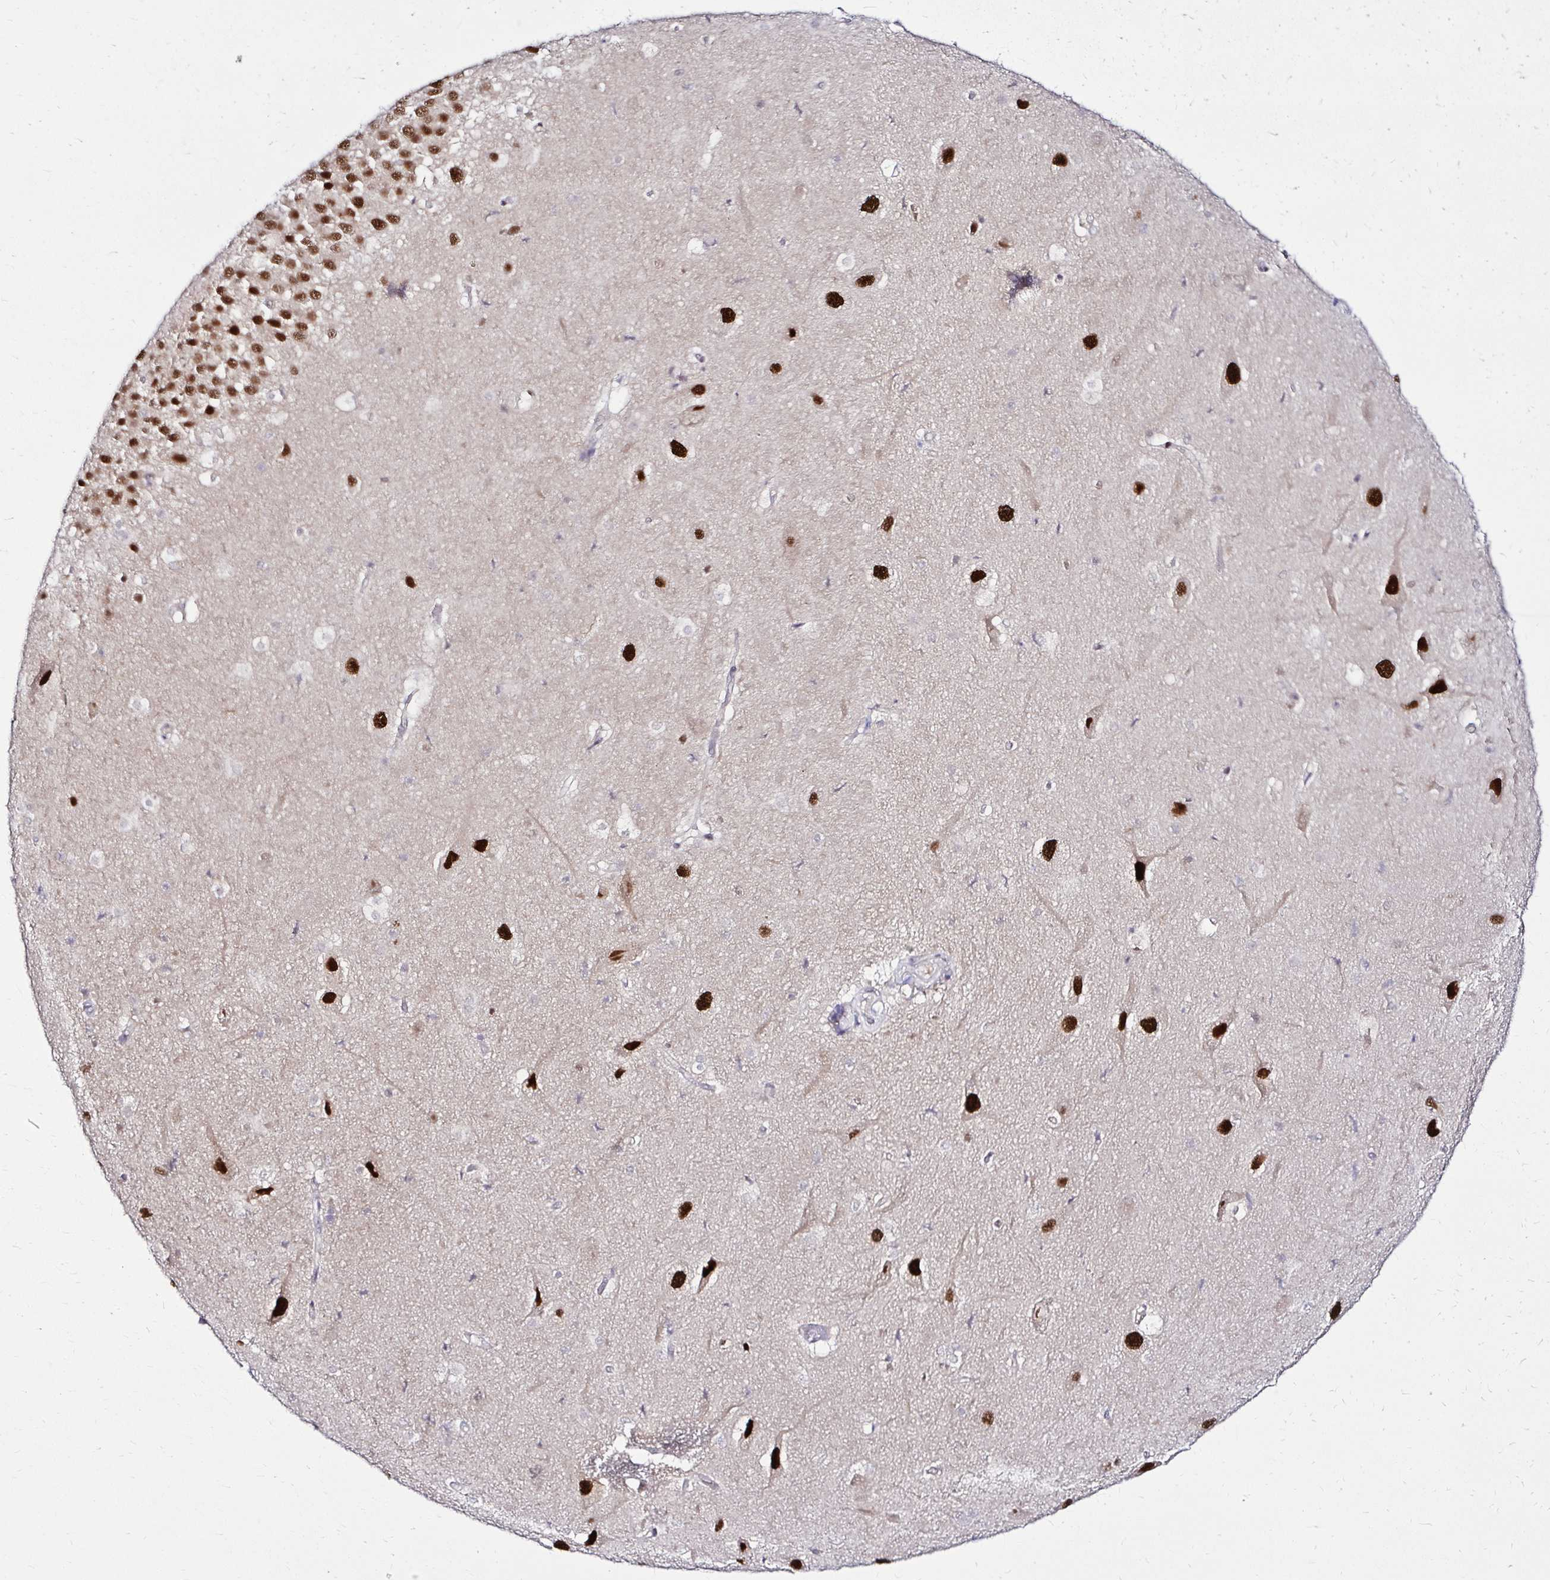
{"staining": {"intensity": "moderate", "quantity": "<25%", "location": "nuclear"}, "tissue": "hippocampus", "cell_type": "Glial cells", "image_type": "normal", "snomed": [{"axis": "morphology", "description": "Normal tissue, NOS"}, {"axis": "topography", "description": "Hippocampus"}], "caption": "Approximately <25% of glial cells in benign hippocampus show moderate nuclear protein staining as visualized by brown immunohistochemical staining.", "gene": "PSMD3", "patient": {"sex": "male", "age": 26}}